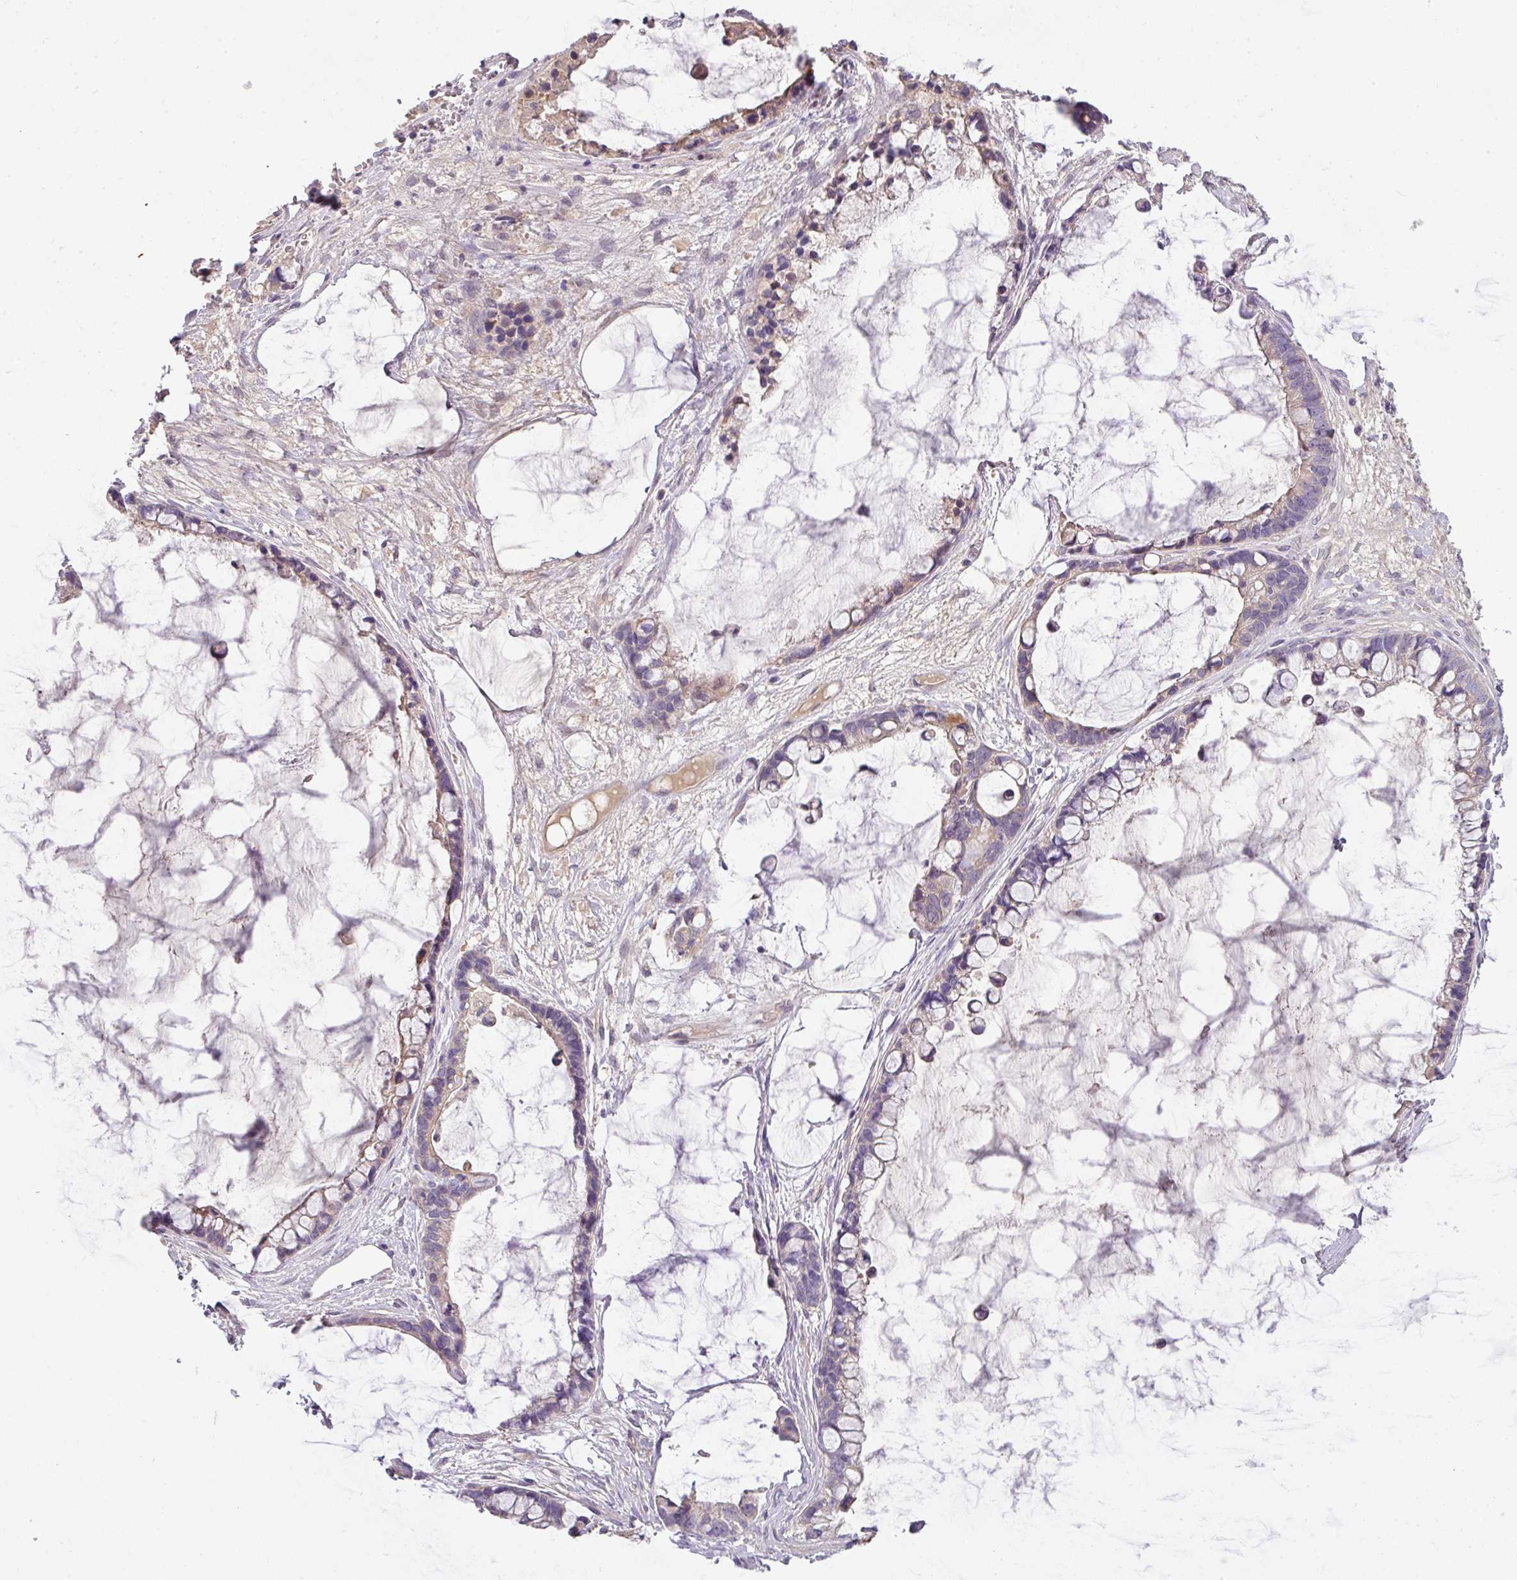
{"staining": {"intensity": "weak", "quantity": "<25%", "location": "cytoplasmic/membranous"}, "tissue": "ovarian cancer", "cell_type": "Tumor cells", "image_type": "cancer", "snomed": [{"axis": "morphology", "description": "Cystadenocarcinoma, mucinous, NOS"}, {"axis": "topography", "description": "Ovary"}], "caption": "Tumor cells are negative for protein expression in human ovarian cancer (mucinous cystadenocarcinoma).", "gene": "ZNF266", "patient": {"sex": "female", "age": 63}}